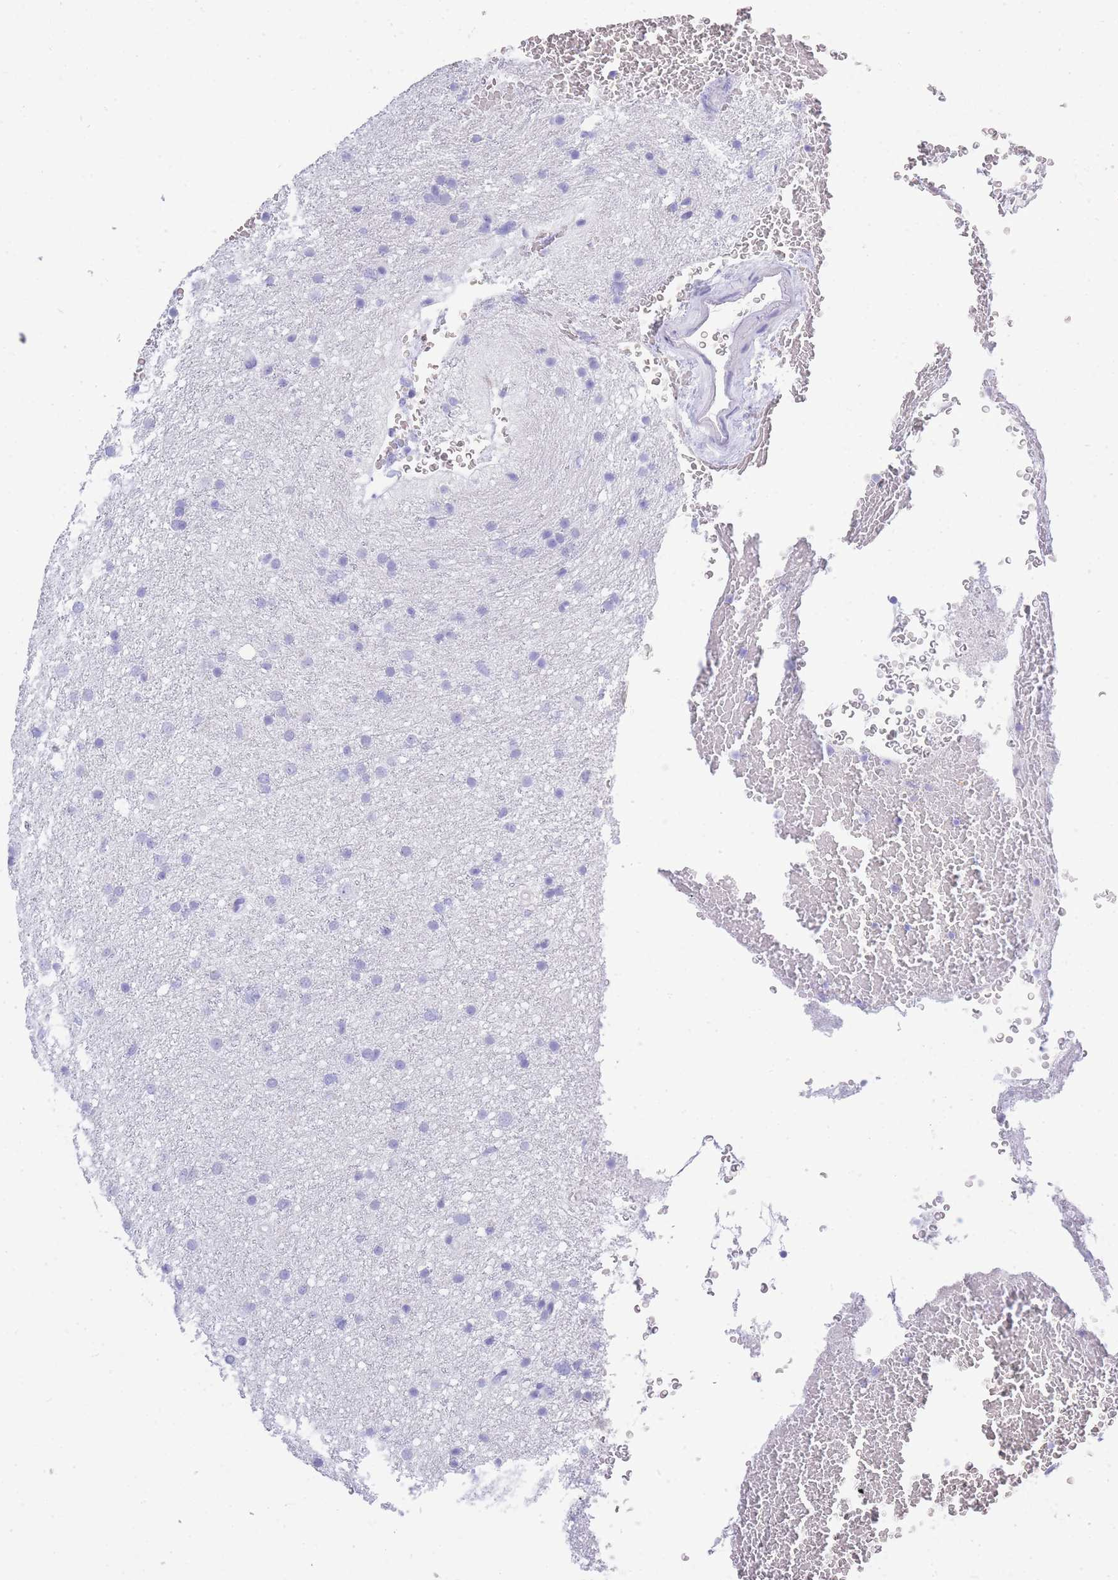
{"staining": {"intensity": "negative", "quantity": "none", "location": "none"}, "tissue": "glioma", "cell_type": "Tumor cells", "image_type": "cancer", "snomed": [{"axis": "morphology", "description": "Glioma, malignant, Low grade"}, {"axis": "topography", "description": "Cerebral cortex"}], "caption": "A histopathology image of glioma stained for a protein demonstrates no brown staining in tumor cells.", "gene": "ZFP62", "patient": {"sex": "female", "age": 39}}